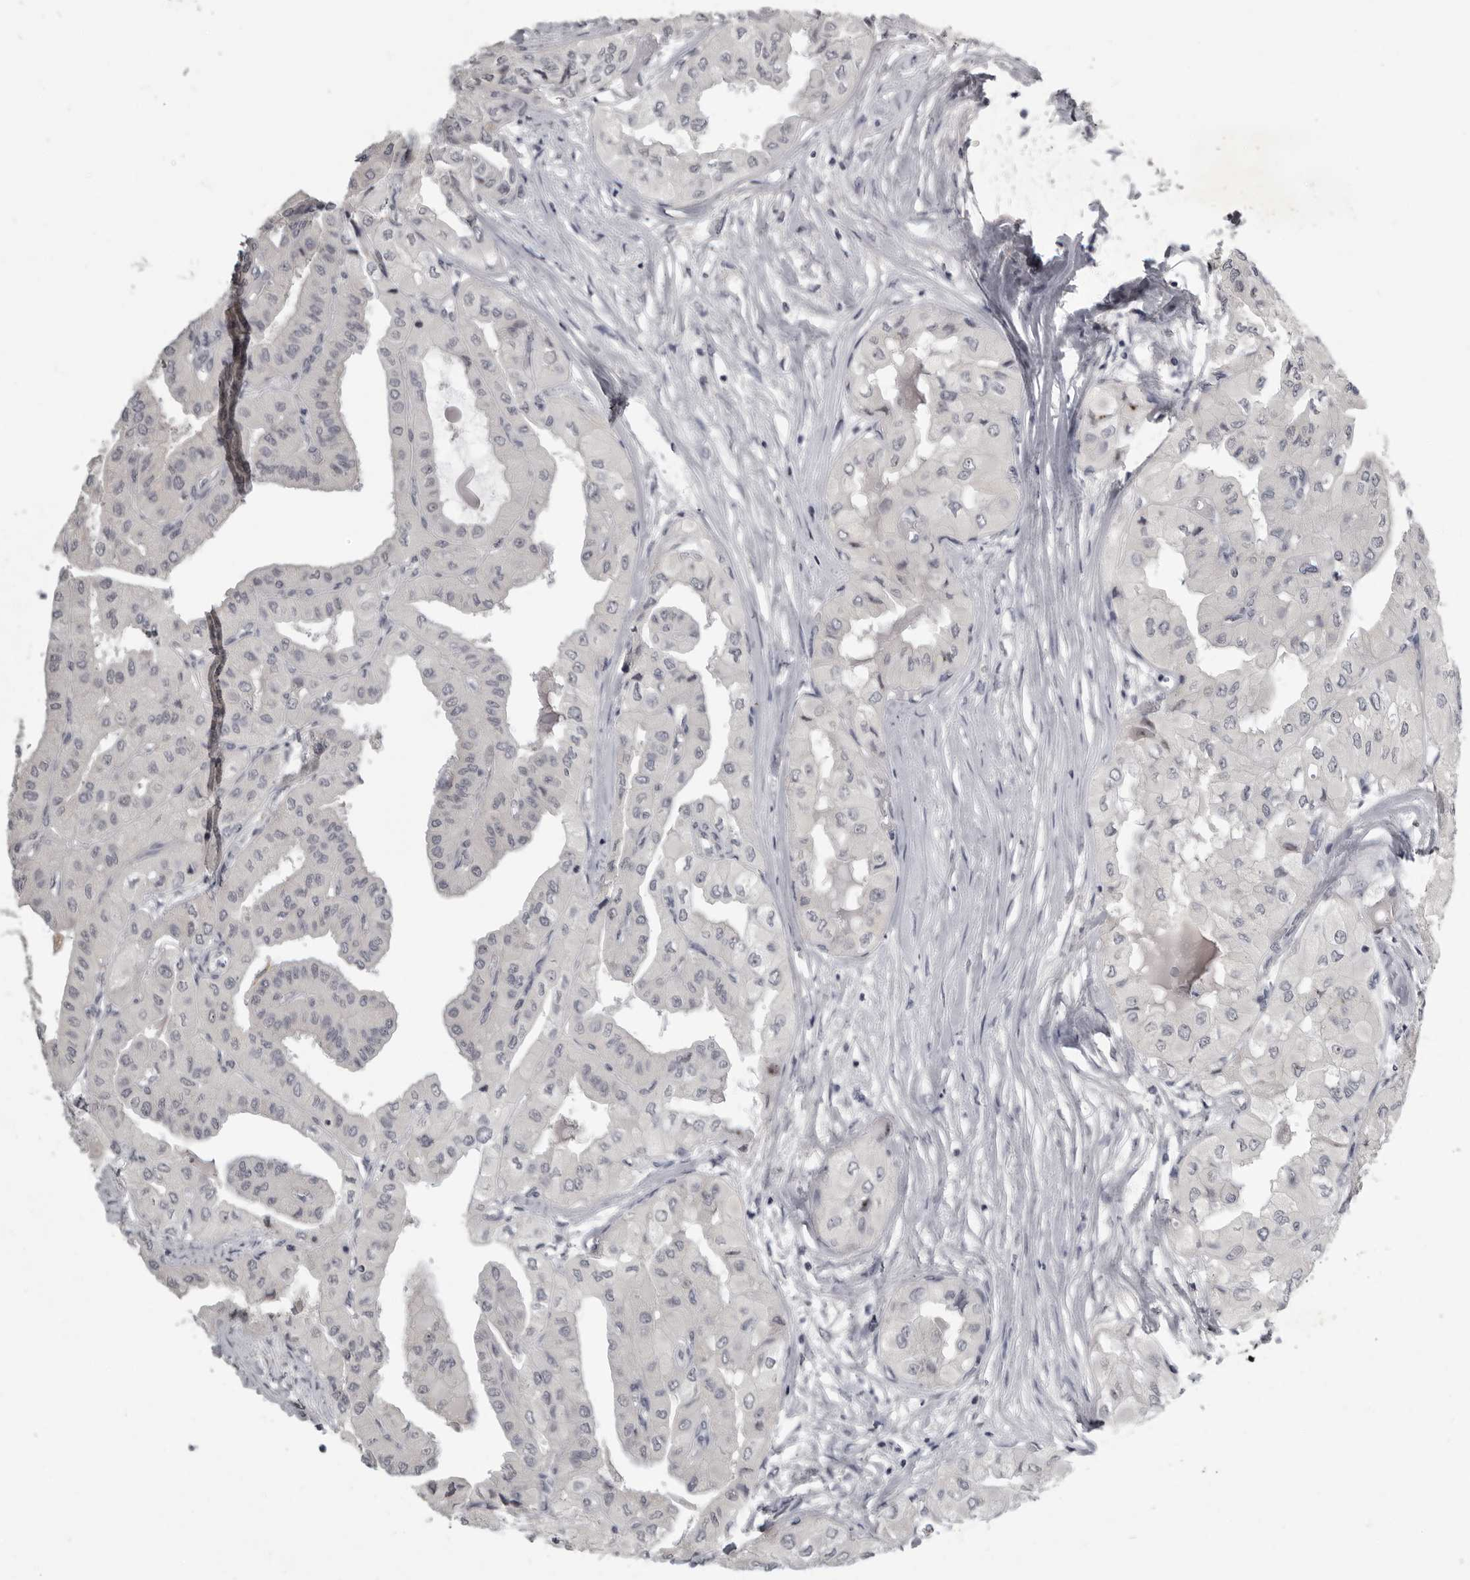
{"staining": {"intensity": "negative", "quantity": "none", "location": "none"}, "tissue": "thyroid cancer", "cell_type": "Tumor cells", "image_type": "cancer", "snomed": [{"axis": "morphology", "description": "Papillary adenocarcinoma, NOS"}, {"axis": "topography", "description": "Thyroid gland"}], "caption": "Tumor cells show no significant protein expression in thyroid papillary adenocarcinoma. (Brightfield microscopy of DAB (3,3'-diaminobenzidine) IHC at high magnification).", "gene": "MRTO4", "patient": {"sex": "female", "age": 59}}